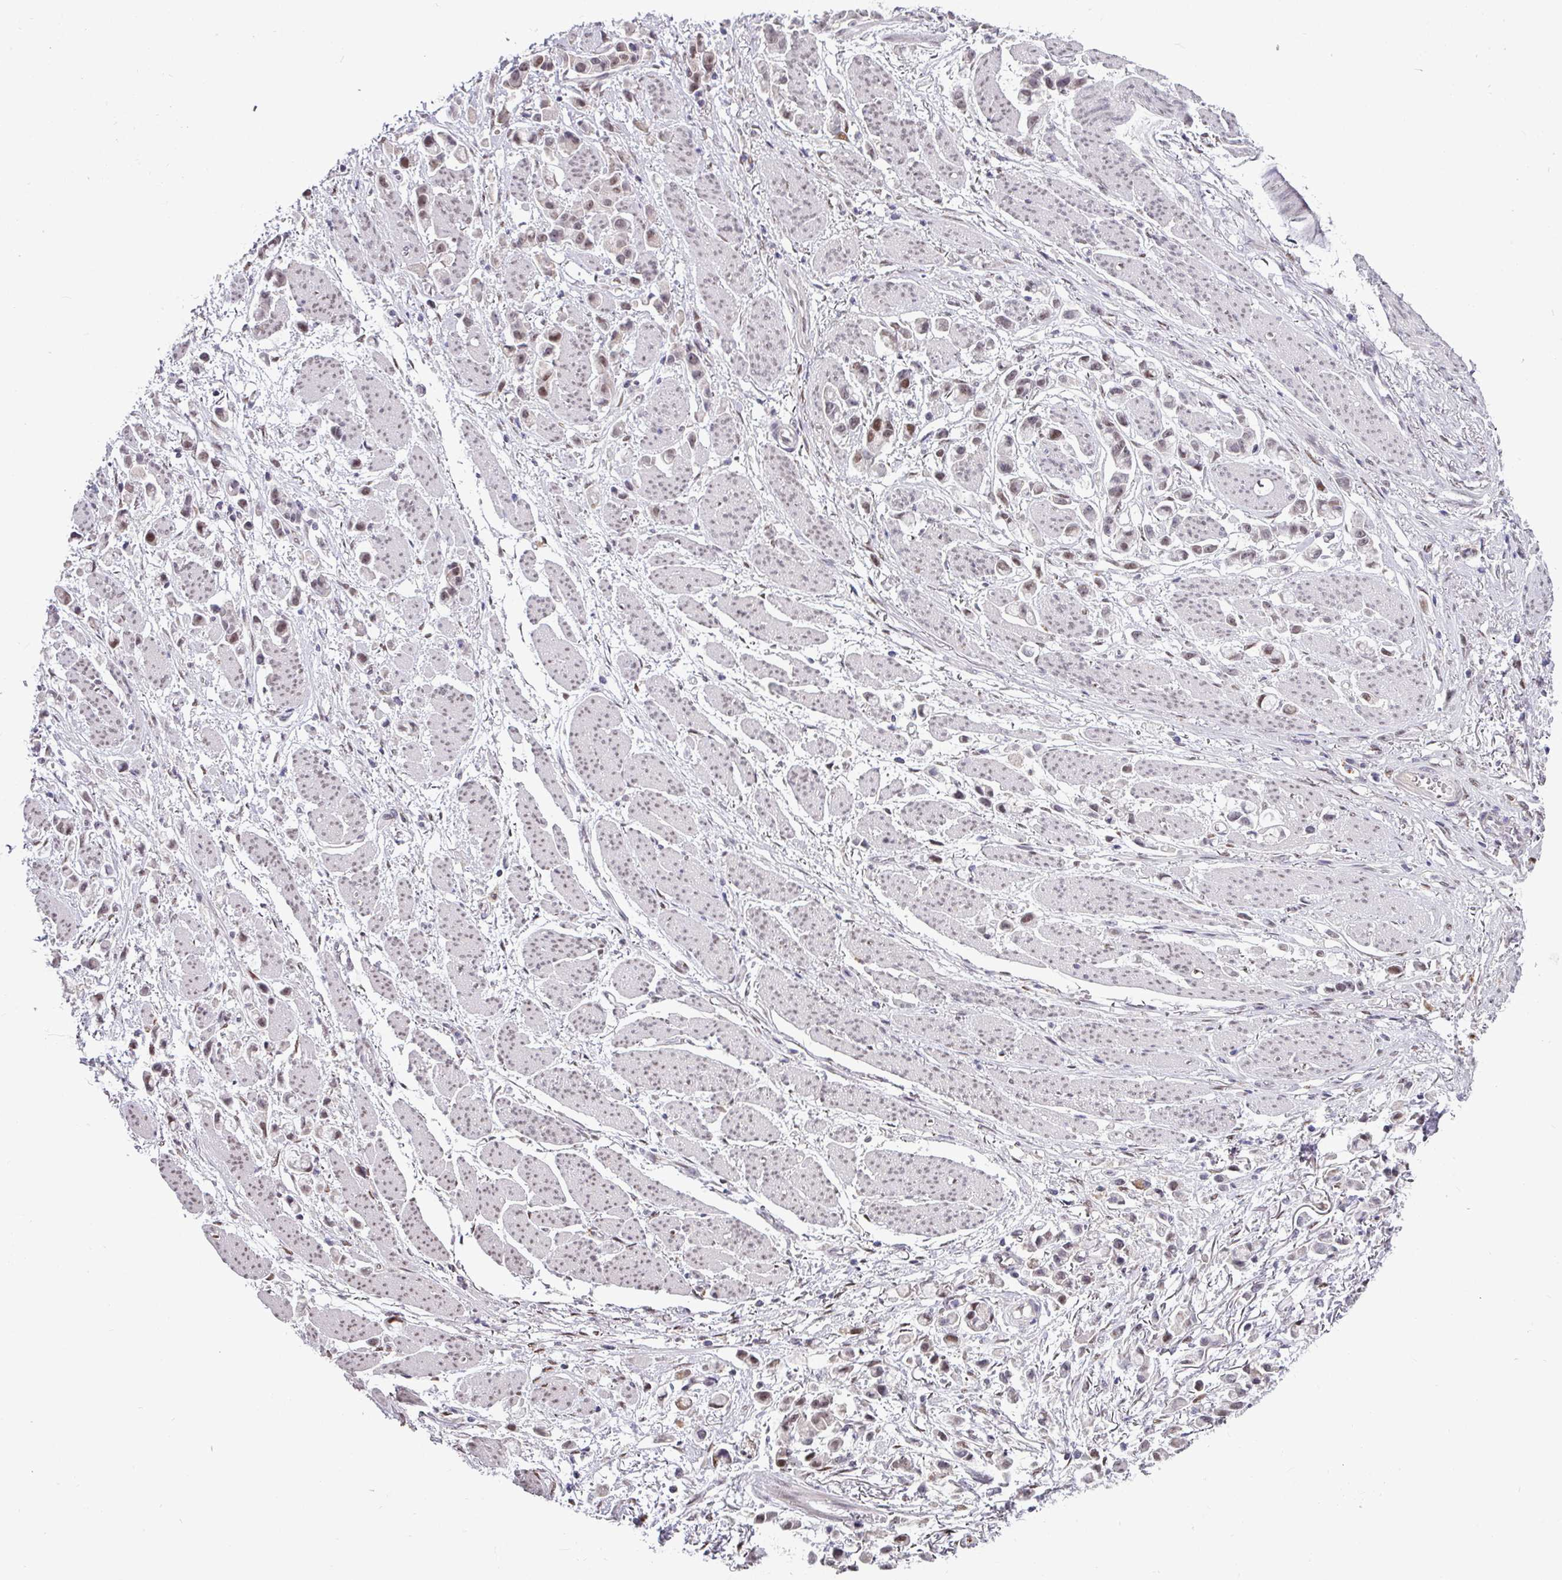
{"staining": {"intensity": "weak", "quantity": "25%-75%", "location": "nuclear"}, "tissue": "stomach cancer", "cell_type": "Tumor cells", "image_type": "cancer", "snomed": [{"axis": "morphology", "description": "Adenocarcinoma, NOS"}, {"axis": "topography", "description": "Stomach"}], "caption": "Protein expression analysis of human stomach adenocarcinoma reveals weak nuclear positivity in approximately 25%-75% of tumor cells. (DAB (3,3'-diaminobenzidine) = brown stain, brightfield microscopy at high magnification).", "gene": "SWSAP1", "patient": {"sex": "female", "age": 81}}